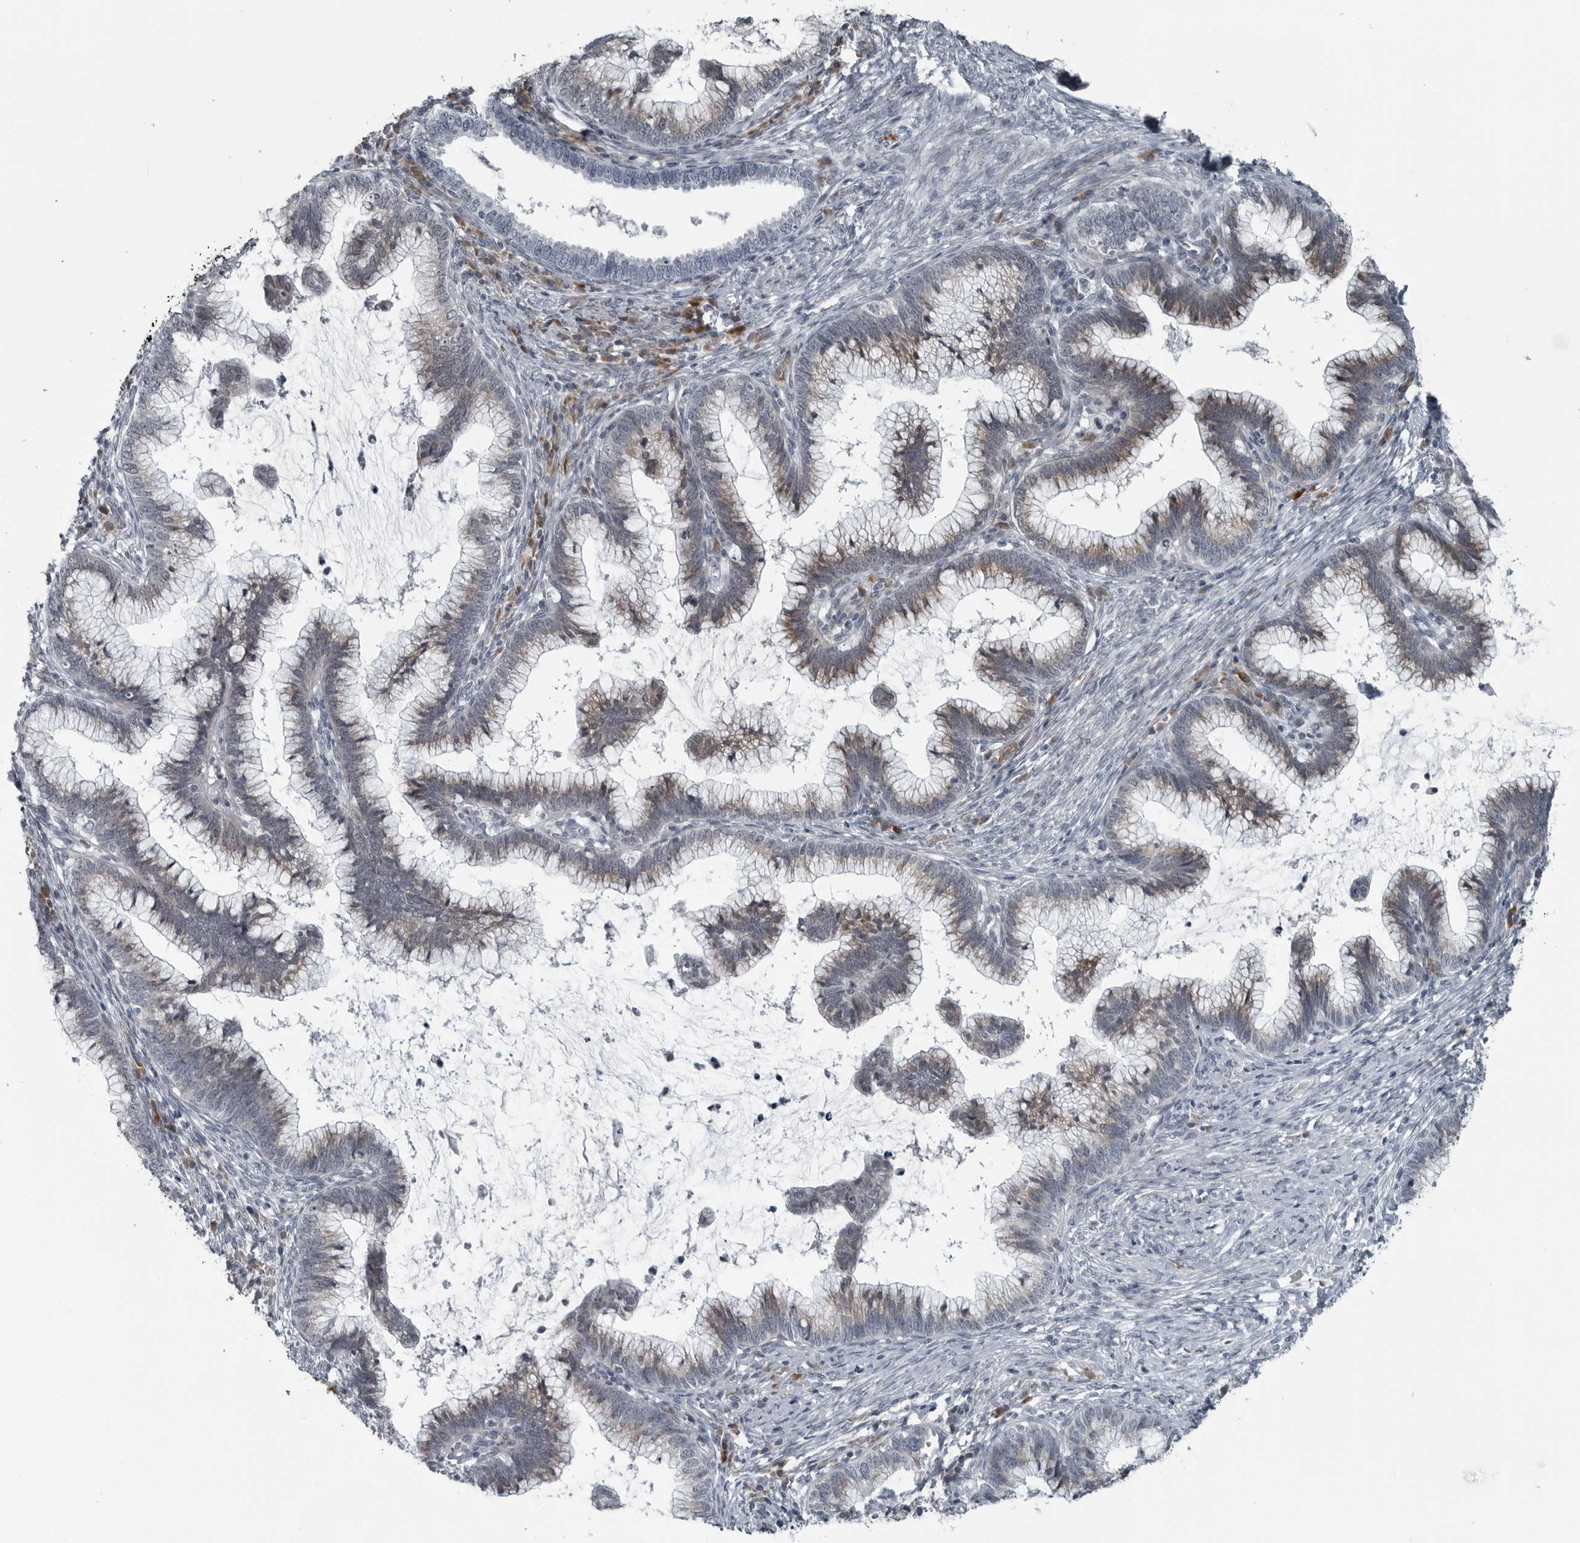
{"staining": {"intensity": "weak", "quantity": ">75%", "location": "cytoplasmic/membranous"}, "tissue": "cervical cancer", "cell_type": "Tumor cells", "image_type": "cancer", "snomed": [{"axis": "morphology", "description": "Adenocarcinoma, NOS"}, {"axis": "topography", "description": "Cervix"}], "caption": "Human cervical cancer (adenocarcinoma) stained with a brown dye reveals weak cytoplasmic/membranous positive positivity in approximately >75% of tumor cells.", "gene": "DNAAF11", "patient": {"sex": "female", "age": 36}}